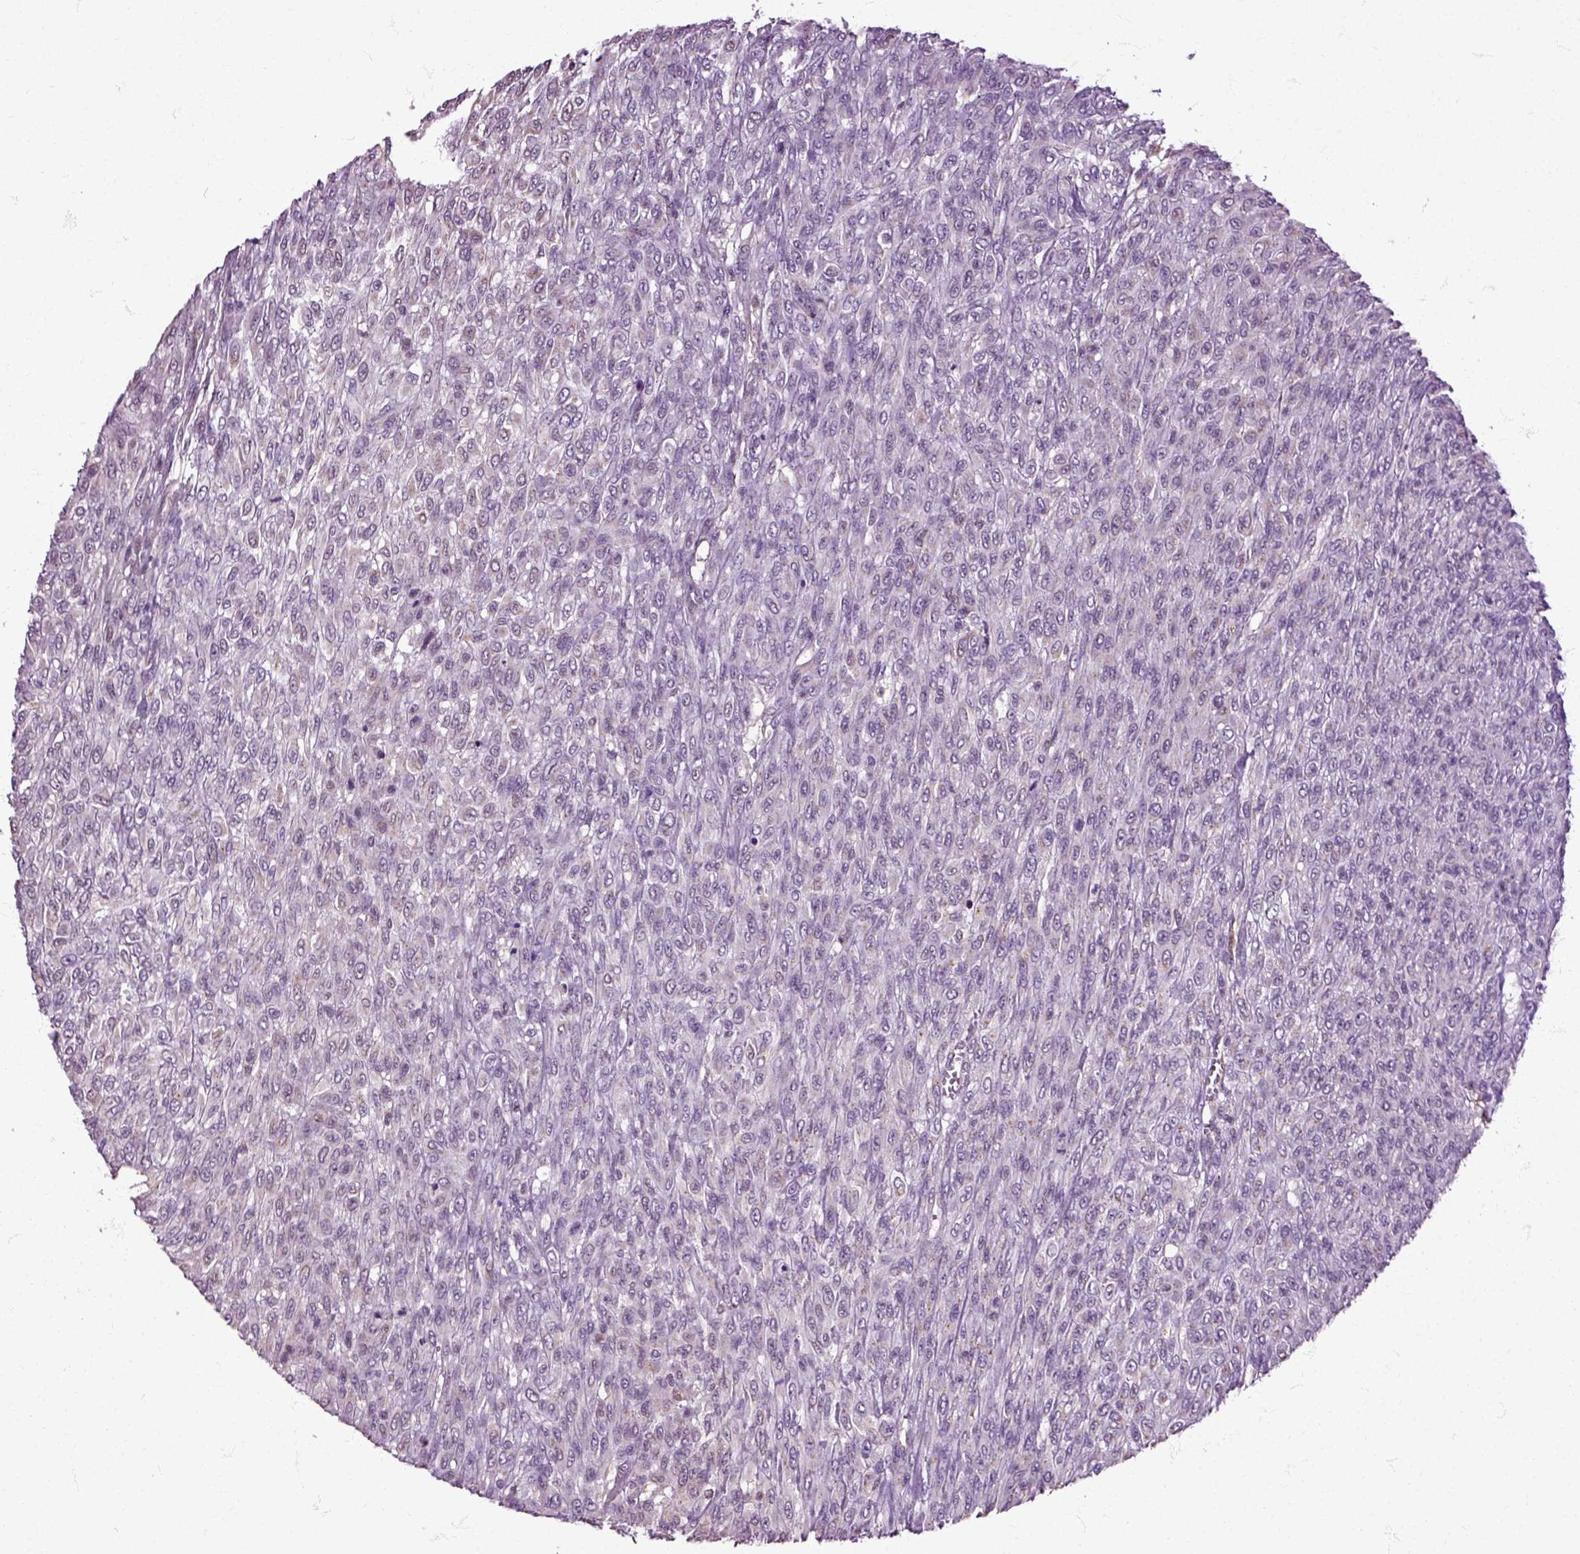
{"staining": {"intensity": "negative", "quantity": "none", "location": "none"}, "tissue": "renal cancer", "cell_type": "Tumor cells", "image_type": "cancer", "snomed": [{"axis": "morphology", "description": "Adenocarcinoma, NOS"}, {"axis": "topography", "description": "Kidney"}], "caption": "This is an IHC histopathology image of human renal cancer (adenocarcinoma). There is no expression in tumor cells.", "gene": "HSPA2", "patient": {"sex": "male", "age": 58}}